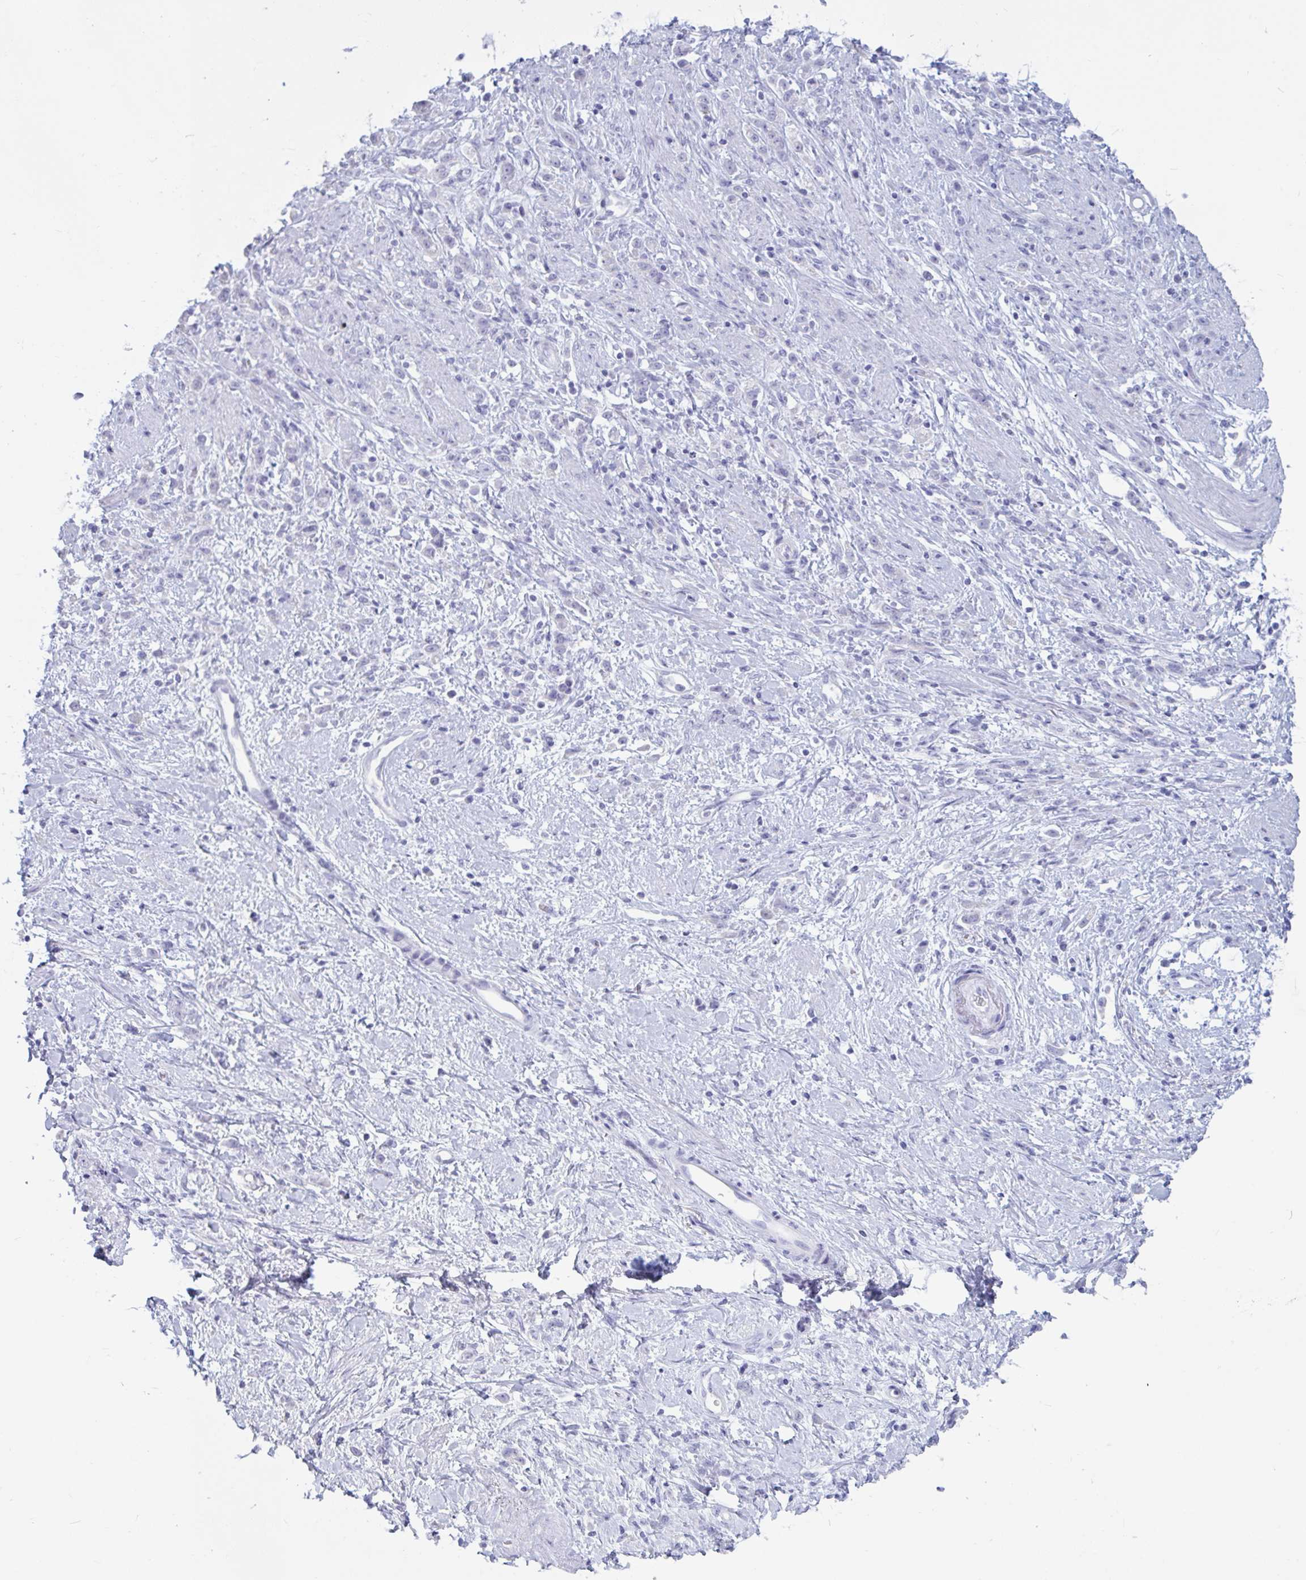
{"staining": {"intensity": "negative", "quantity": "none", "location": "none"}, "tissue": "stomach cancer", "cell_type": "Tumor cells", "image_type": "cancer", "snomed": [{"axis": "morphology", "description": "Adenocarcinoma, NOS"}, {"axis": "topography", "description": "Stomach"}], "caption": "IHC of human stomach cancer exhibits no staining in tumor cells. (DAB (3,3'-diaminobenzidine) immunohistochemistry with hematoxylin counter stain).", "gene": "BBS10", "patient": {"sex": "female", "age": 60}}